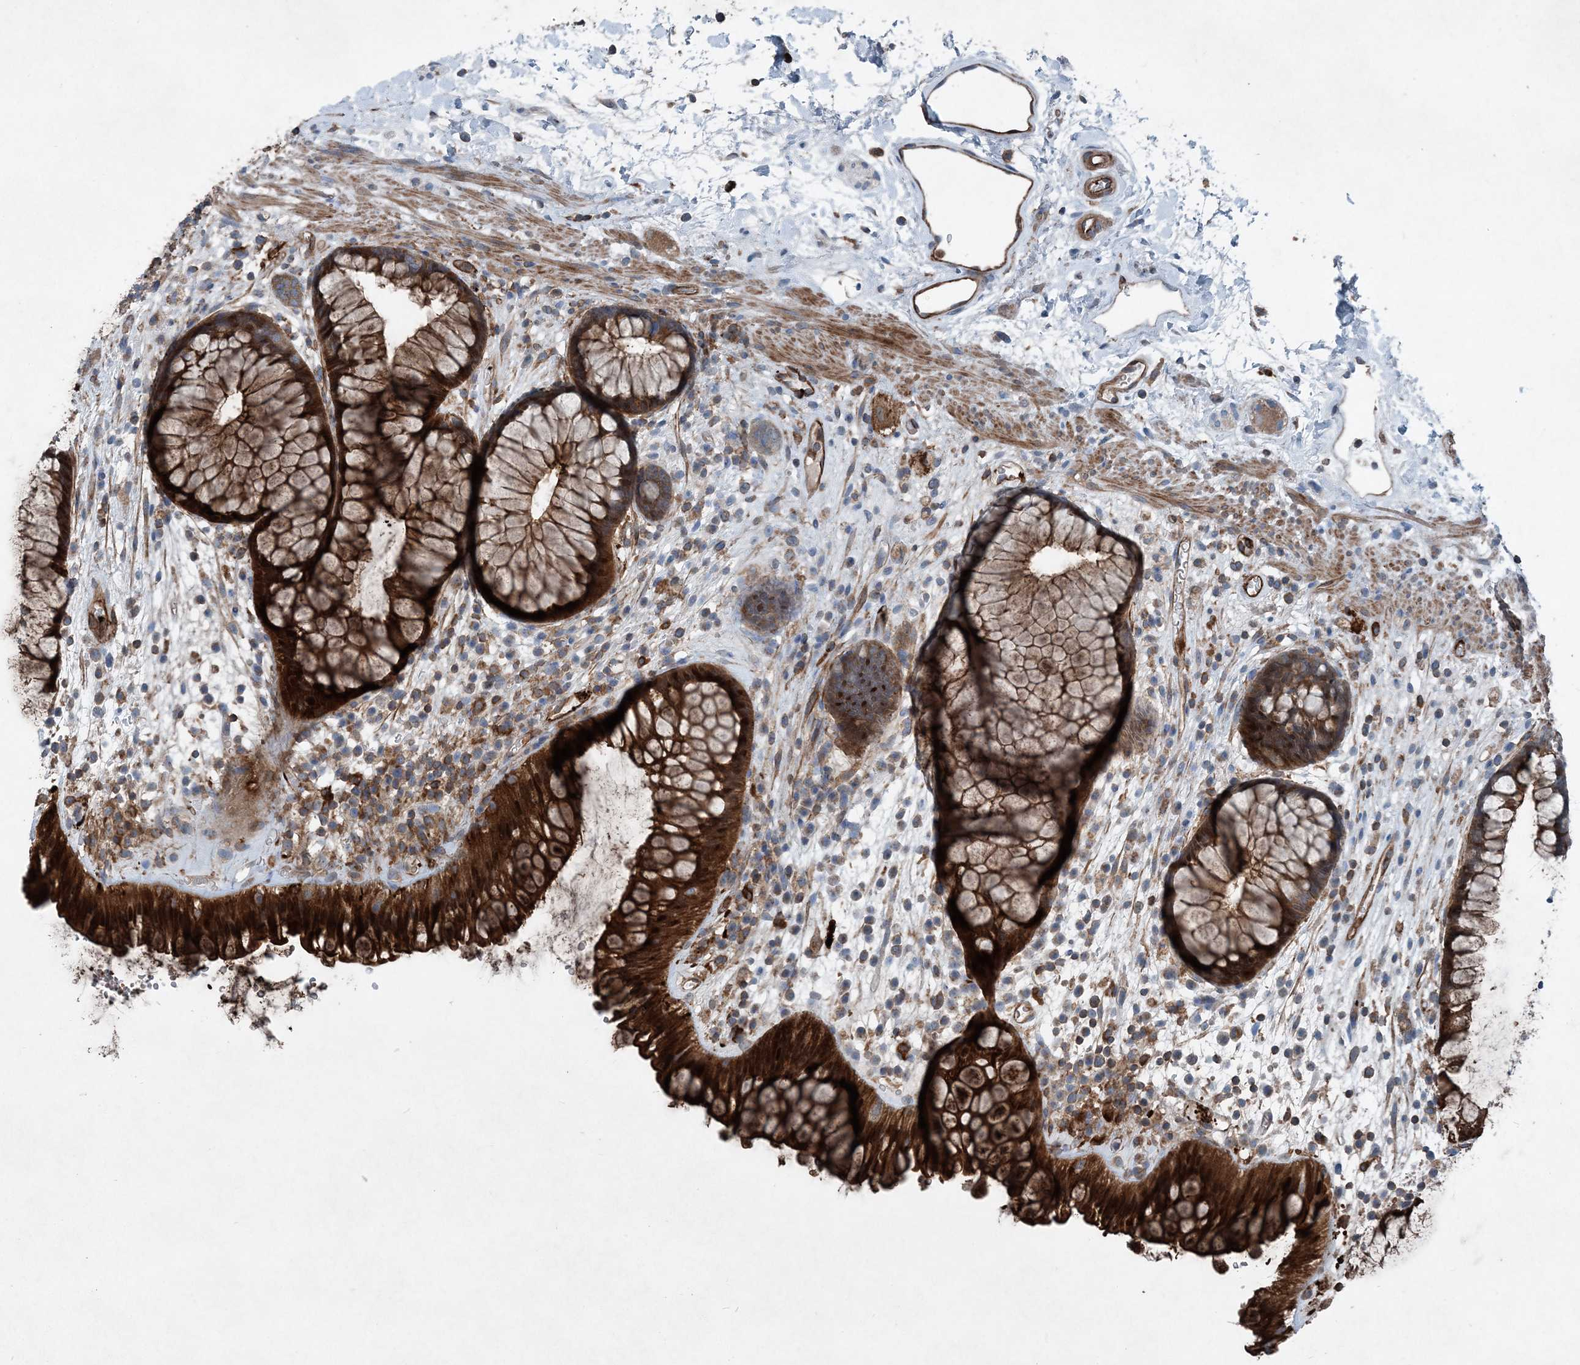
{"staining": {"intensity": "strong", "quantity": ">75%", "location": "cytoplasmic/membranous"}, "tissue": "rectum", "cell_type": "Glandular cells", "image_type": "normal", "snomed": [{"axis": "morphology", "description": "Normal tissue, NOS"}, {"axis": "topography", "description": "Rectum"}], "caption": "An IHC histopathology image of normal tissue is shown. Protein staining in brown highlights strong cytoplasmic/membranous positivity in rectum within glandular cells.", "gene": "DGUOK", "patient": {"sex": "male", "age": 51}}